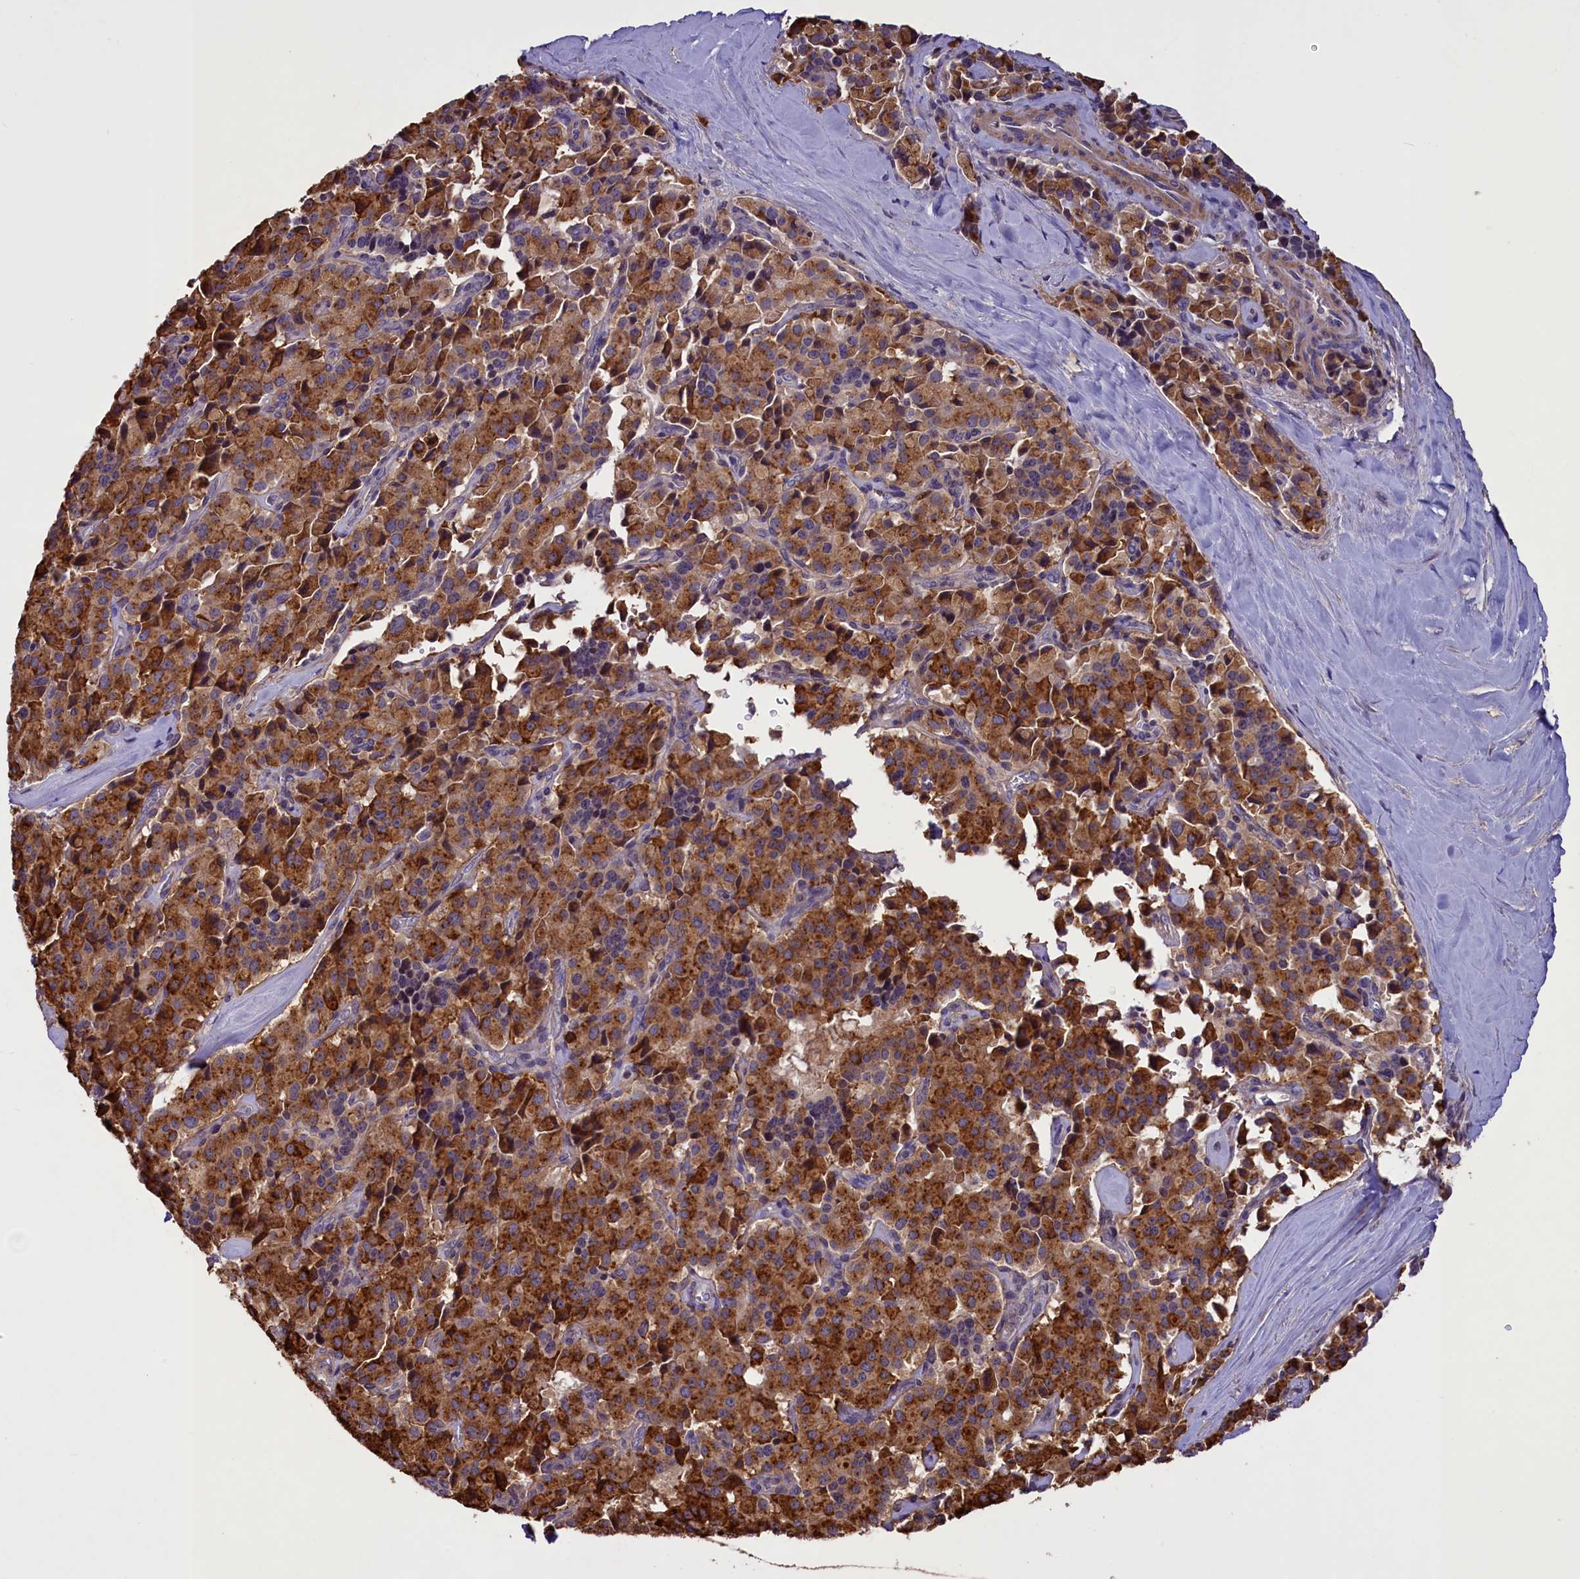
{"staining": {"intensity": "moderate", "quantity": ">75%", "location": "cytoplasmic/membranous"}, "tissue": "pancreatic cancer", "cell_type": "Tumor cells", "image_type": "cancer", "snomed": [{"axis": "morphology", "description": "Adenocarcinoma, NOS"}, {"axis": "topography", "description": "Pancreas"}], "caption": "This is a photomicrograph of immunohistochemistry staining of pancreatic cancer (adenocarcinoma), which shows moderate positivity in the cytoplasmic/membranous of tumor cells.", "gene": "MAN2C1", "patient": {"sex": "male", "age": 65}}